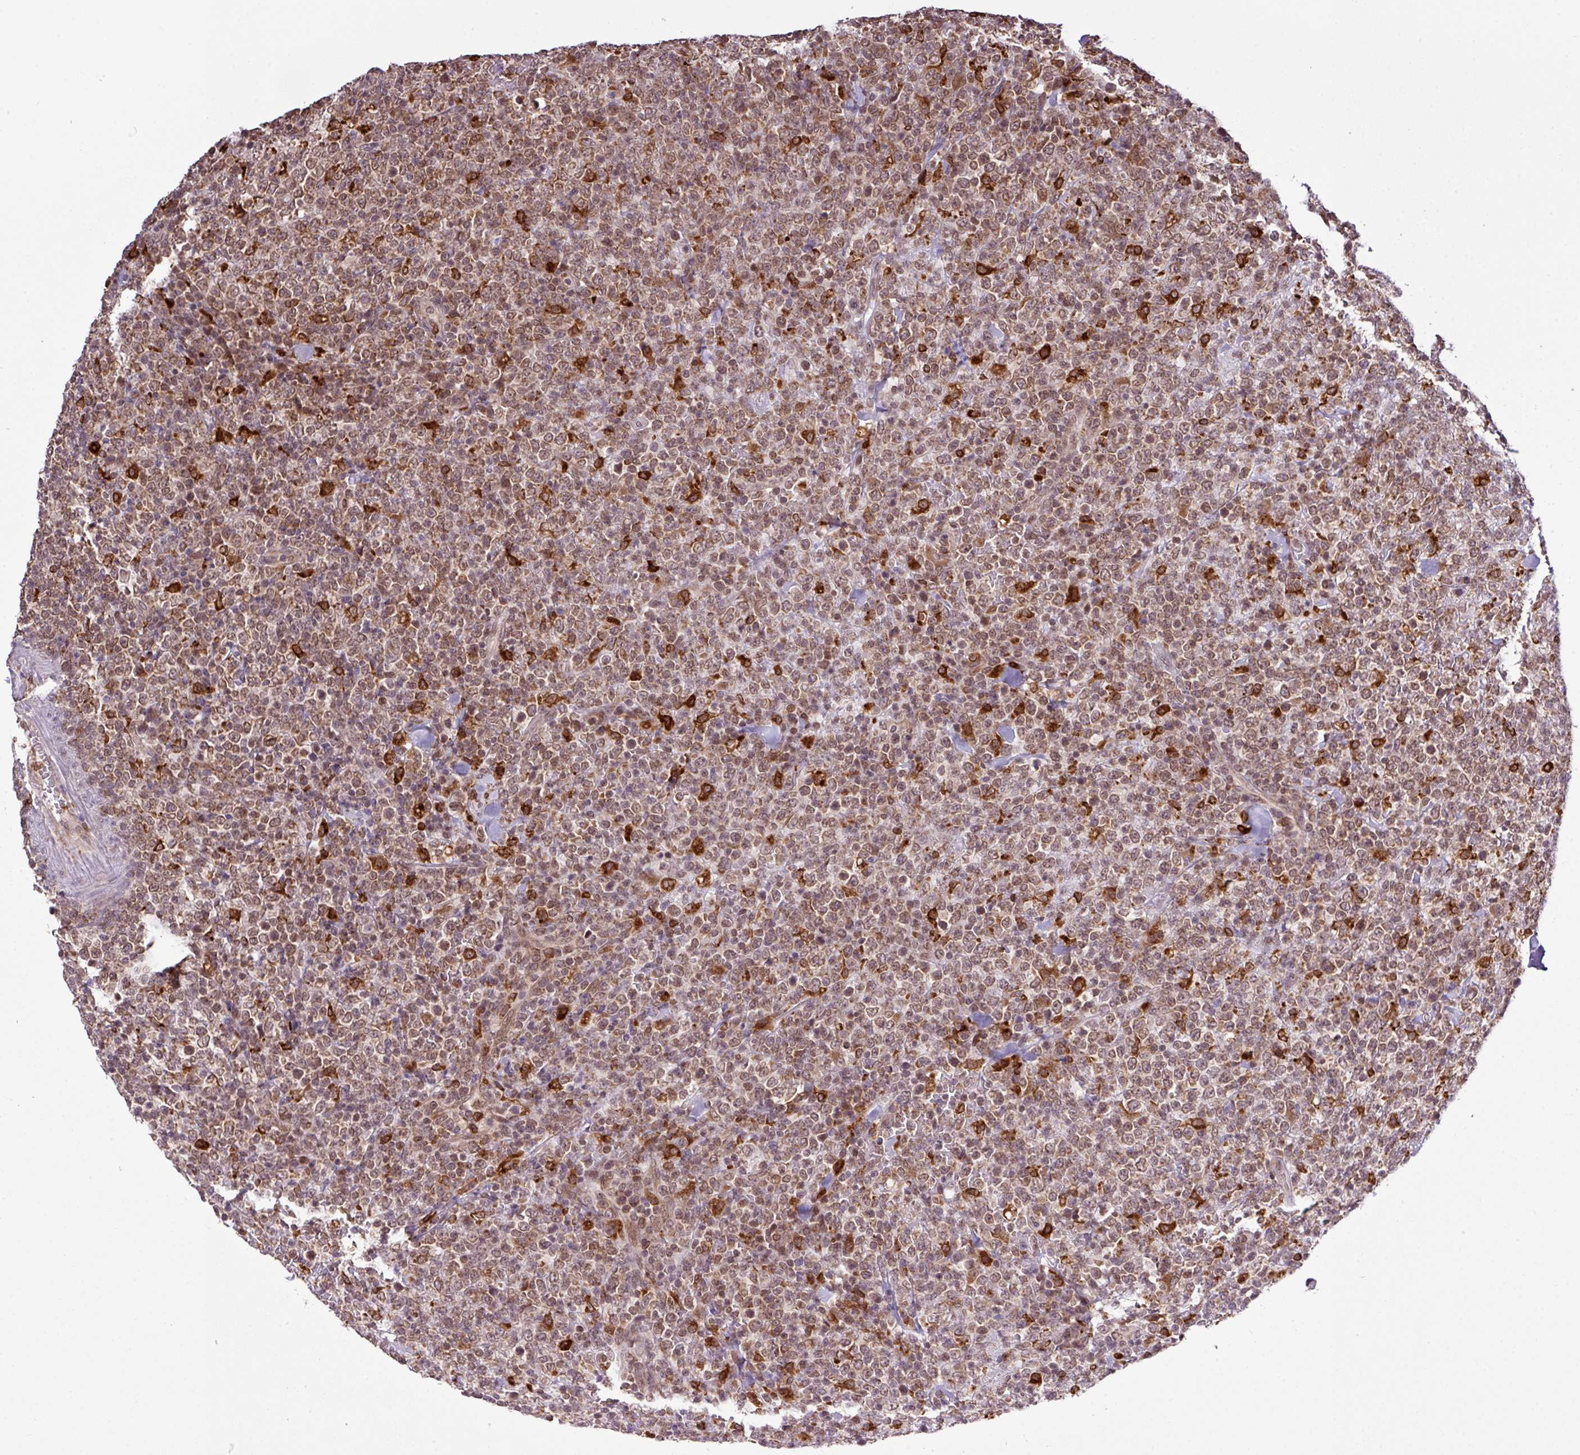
{"staining": {"intensity": "moderate", "quantity": ">75%", "location": "cytoplasmic/membranous,nuclear"}, "tissue": "lymphoma", "cell_type": "Tumor cells", "image_type": "cancer", "snomed": [{"axis": "morphology", "description": "Malignant lymphoma, non-Hodgkin's type, High grade"}, {"axis": "topography", "description": "Colon"}], "caption": "Immunohistochemical staining of human high-grade malignant lymphoma, non-Hodgkin's type demonstrates medium levels of moderate cytoplasmic/membranous and nuclear staining in approximately >75% of tumor cells. The protein of interest is stained brown, and the nuclei are stained in blue (DAB IHC with brightfield microscopy, high magnification).", "gene": "SMCO4", "patient": {"sex": "female", "age": 53}}